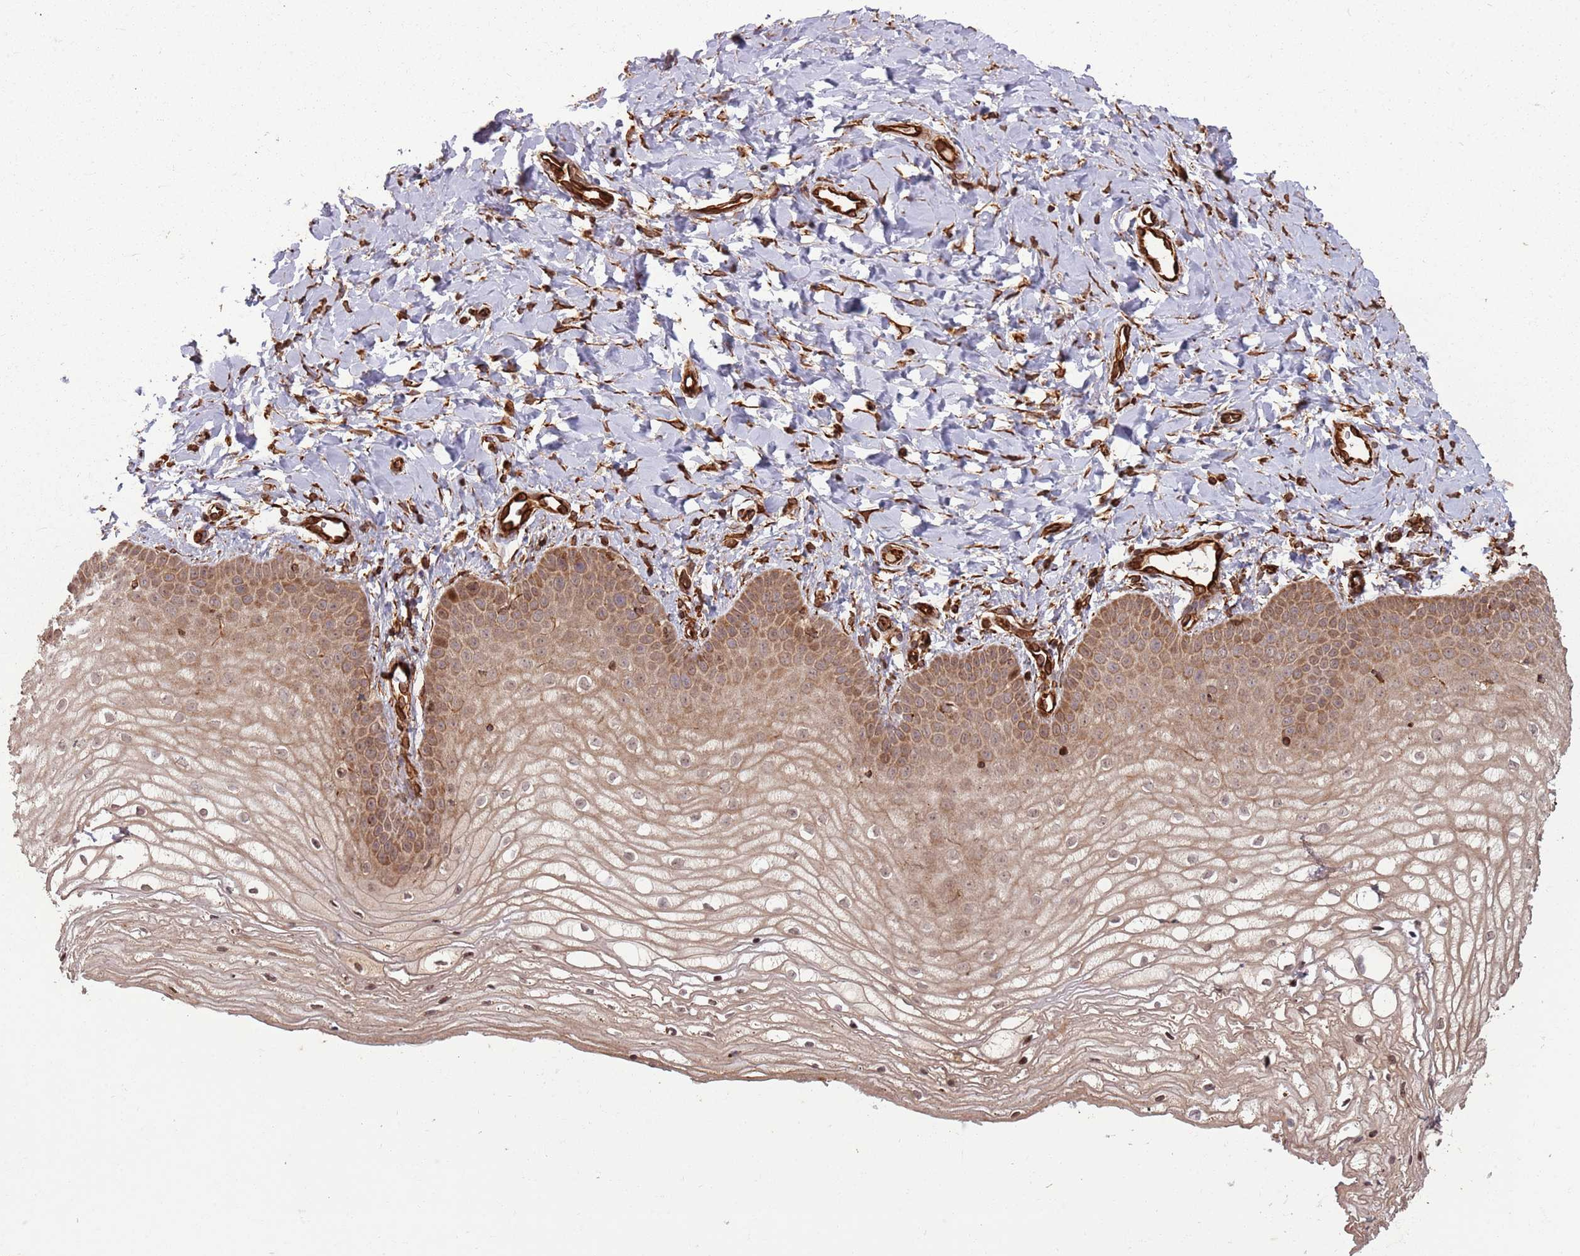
{"staining": {"intensity": "moderate", "quantity": ">75%", "location": "cytoplasmic/membranous,nuclear"}, "tissue": "vagina", "cell_type": "Squamous epithelial cells", "image_type": "normal", "snomed": [{"axis": "morphology", "description": "Normal tissue, NOS"}, {"axis": "topography", "description": "Vagina"}], "caption": "A high-resolution micrograph shows immunohistochemistry (IHC) staining of unremarkable vagina, which shows moderate cytoplasmic/membranous,nuclear positivity in about >75% of squamous epithelial cells.", "gene": "ADAMTS3", "patient": {"sex": "female", "age": 68}}